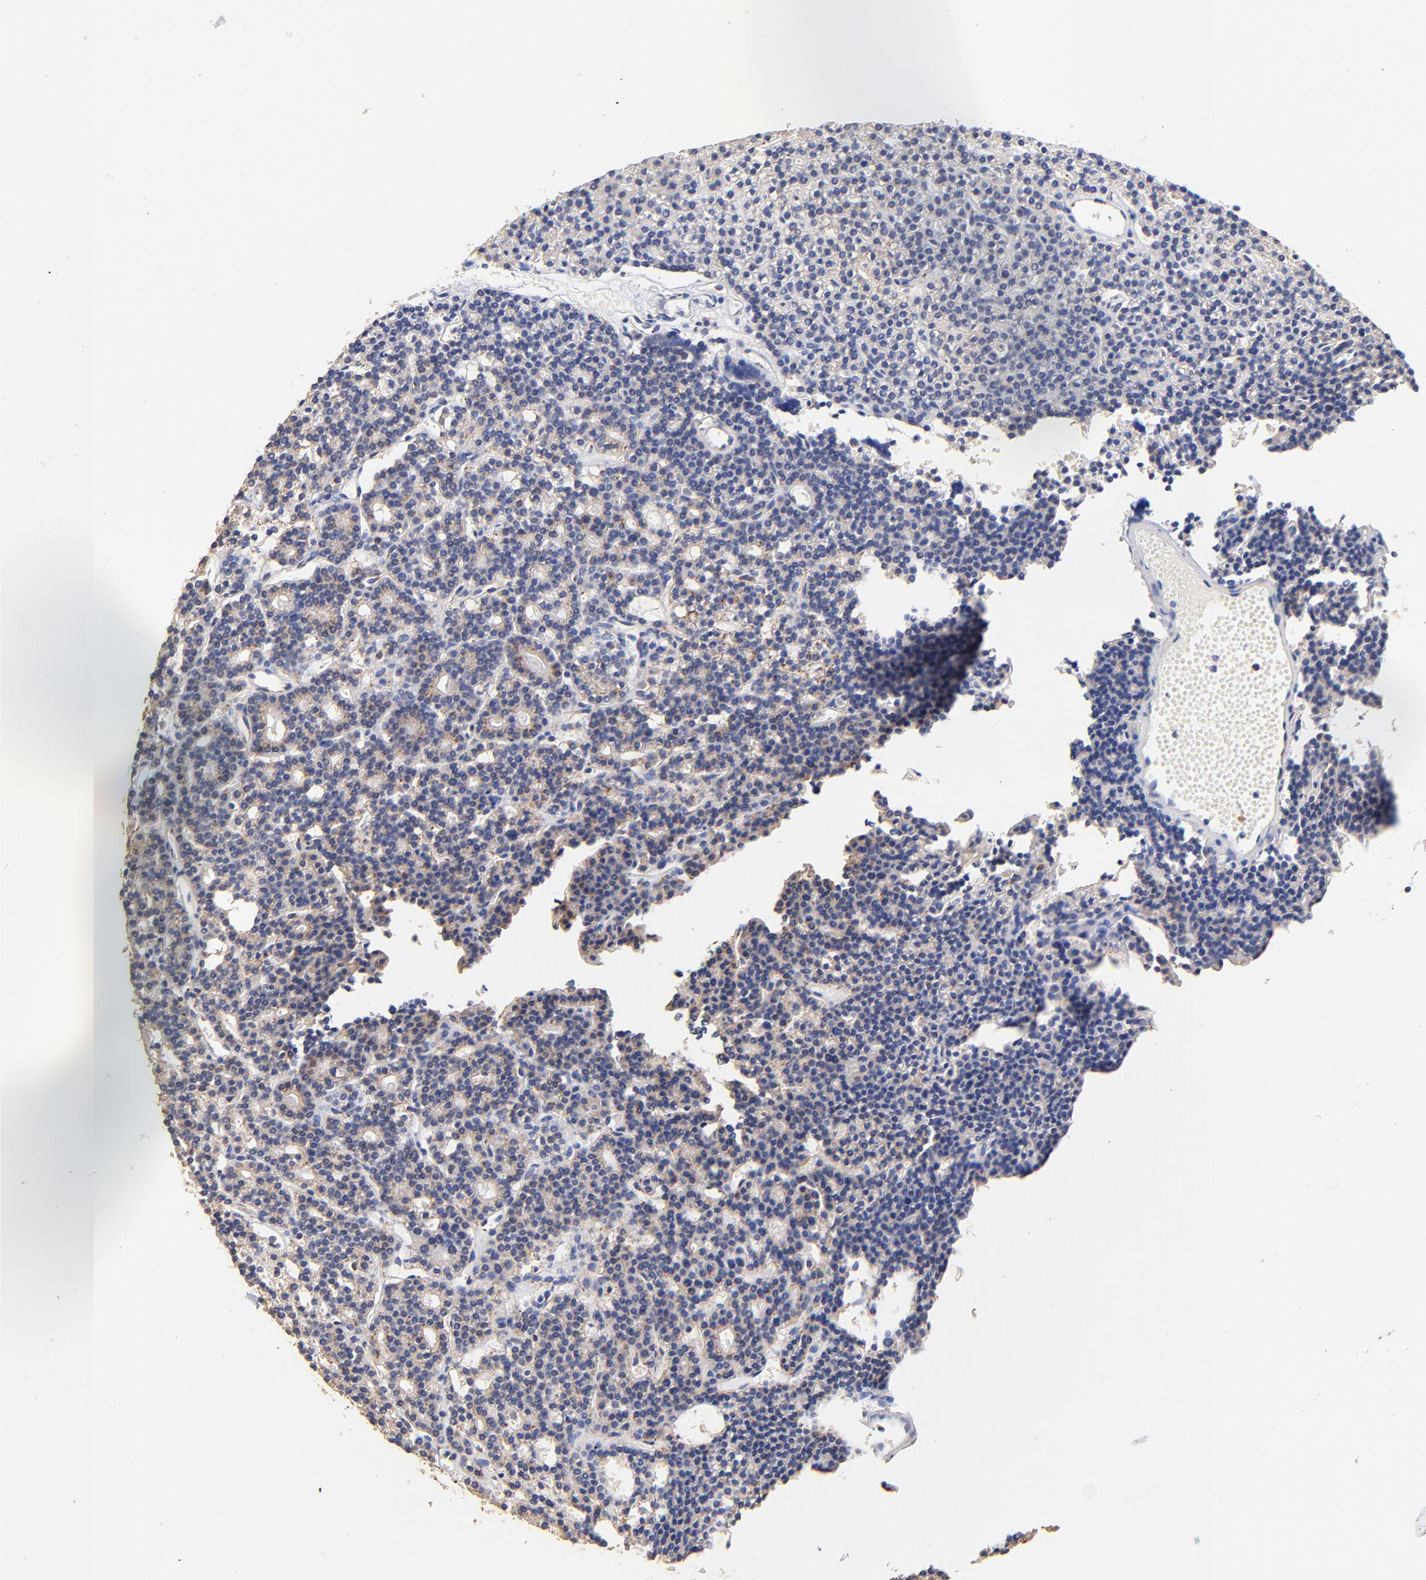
{"staining": {"intensity": "weak", "quantity": ">75%", "location": "cytoplasmic/membranous"}, "tissue": "parathyroid gland", "cell_type": "Glandular cells", "image_type": "normal", "snomed": [{"axis": "morphology", "description": "Normal tissue, NOS"}, {"axis": "topography", "description": "Parathyroid gland"}], "caption": "A high-resolution micrograph shows immunohistochemistry staining of normal parathyroid gland, which shows weak cytoplasmic/membranous staining in about >75% of glandular cells. The staining was performed using DAB to visualize the protein expression in brown, while the nuclei were stained in blue with hematoxylin (Magnification: 20x).", "gene": "FMNL3", "patient": {"sex": "female", "age": 45}}